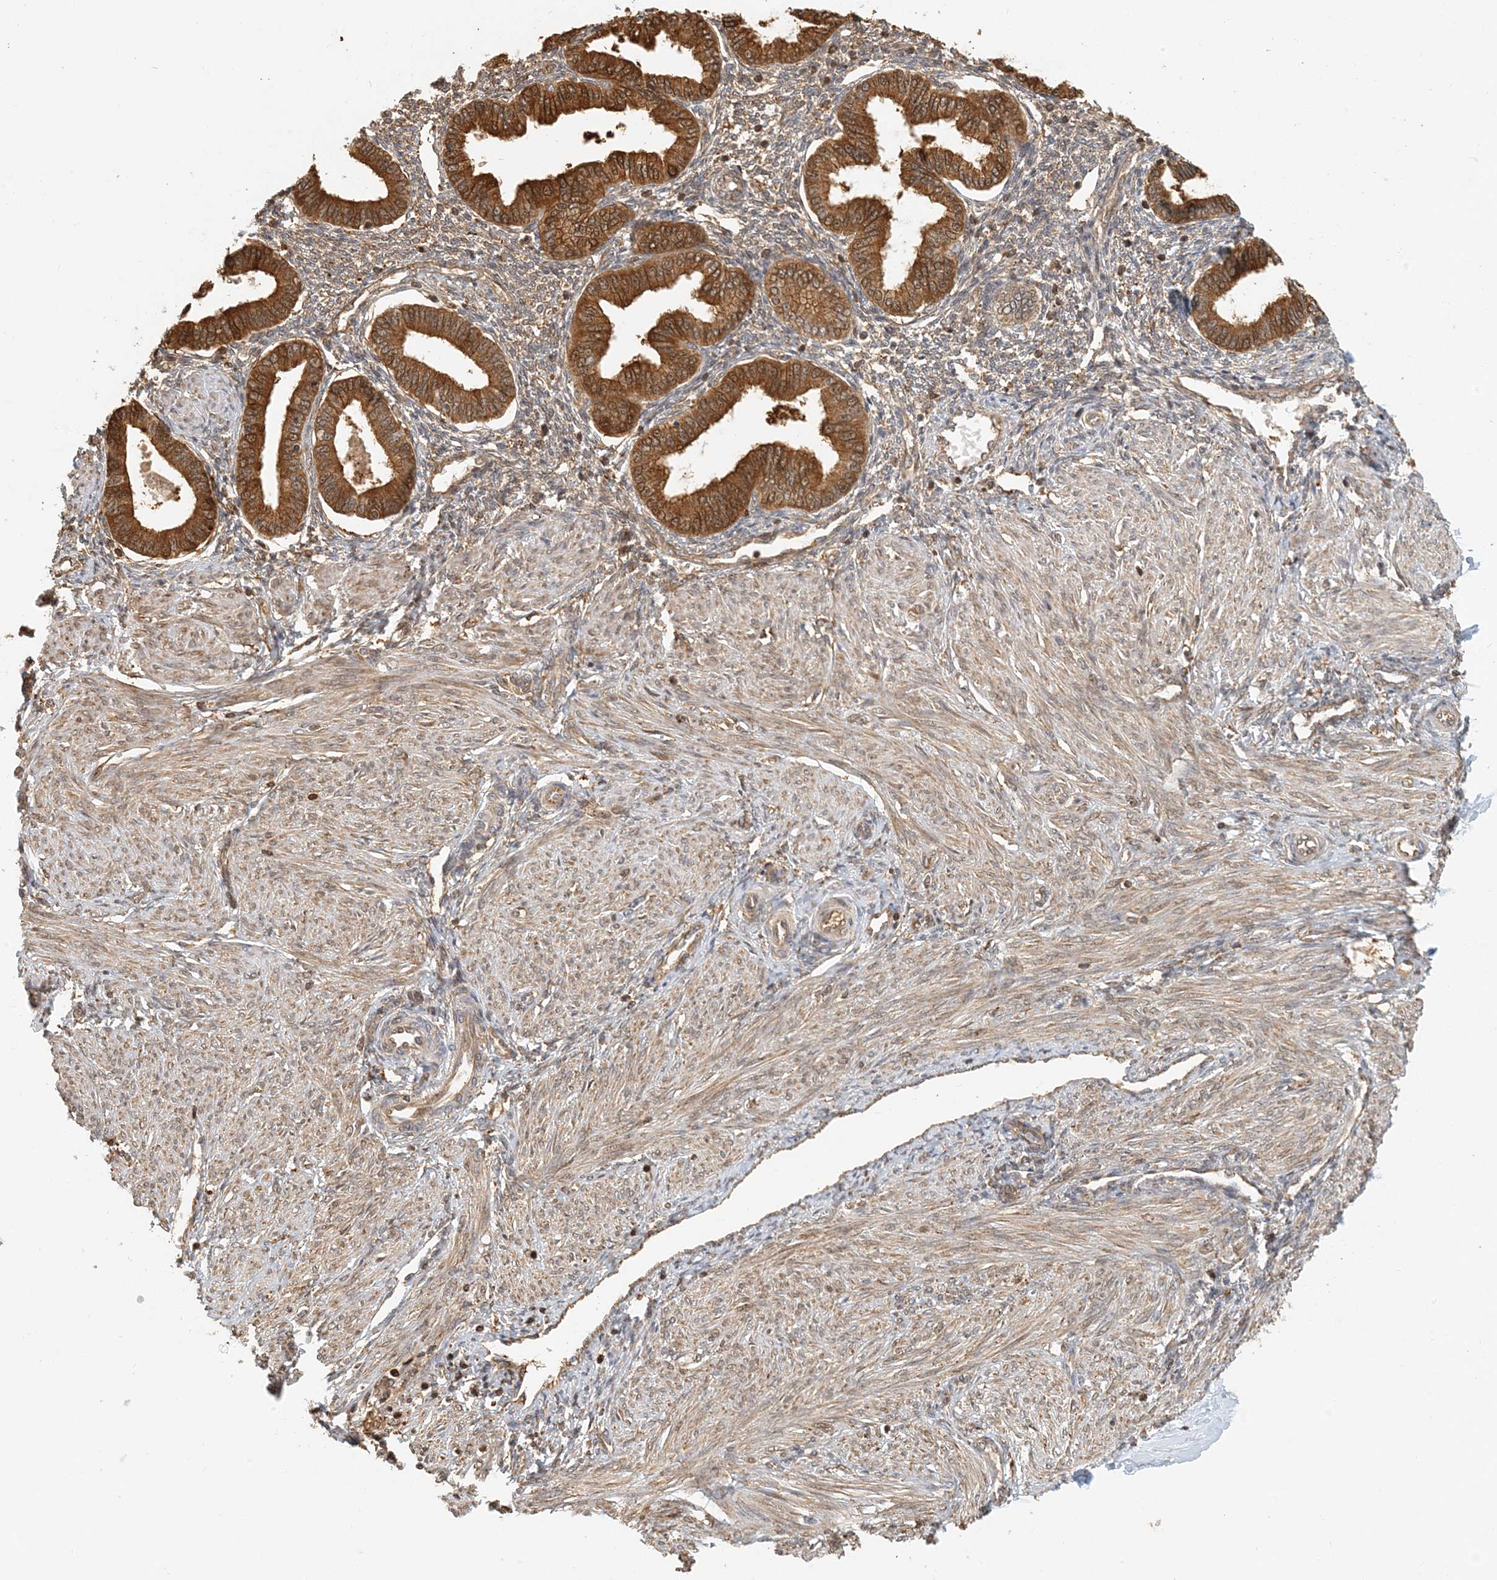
{"staining": {"intensity": "moderate", "quantity": ">75%", "location": "cytoplasmic/membranous"}, "tissue": "endometrium", "cell_type": "Cells in endometrial stroma", "image_type": "normal", "snomed": [{"axis": "morphology", "description": "Normal tissue, NOS"}, {"axis": "topography", "description": "Endometrium"}], "caption": "This photomicrograph exhibits benign endometrium stained with immunohistochemistry (IHC) to label a protein in brown. The cytoplasmic/membranous of cells in endometrial stroma show moderate positivity for the protein. Nuclei are counter-stained blue.", "gene": "HNMT", "patient": {"sex": "female", "age": 53}}